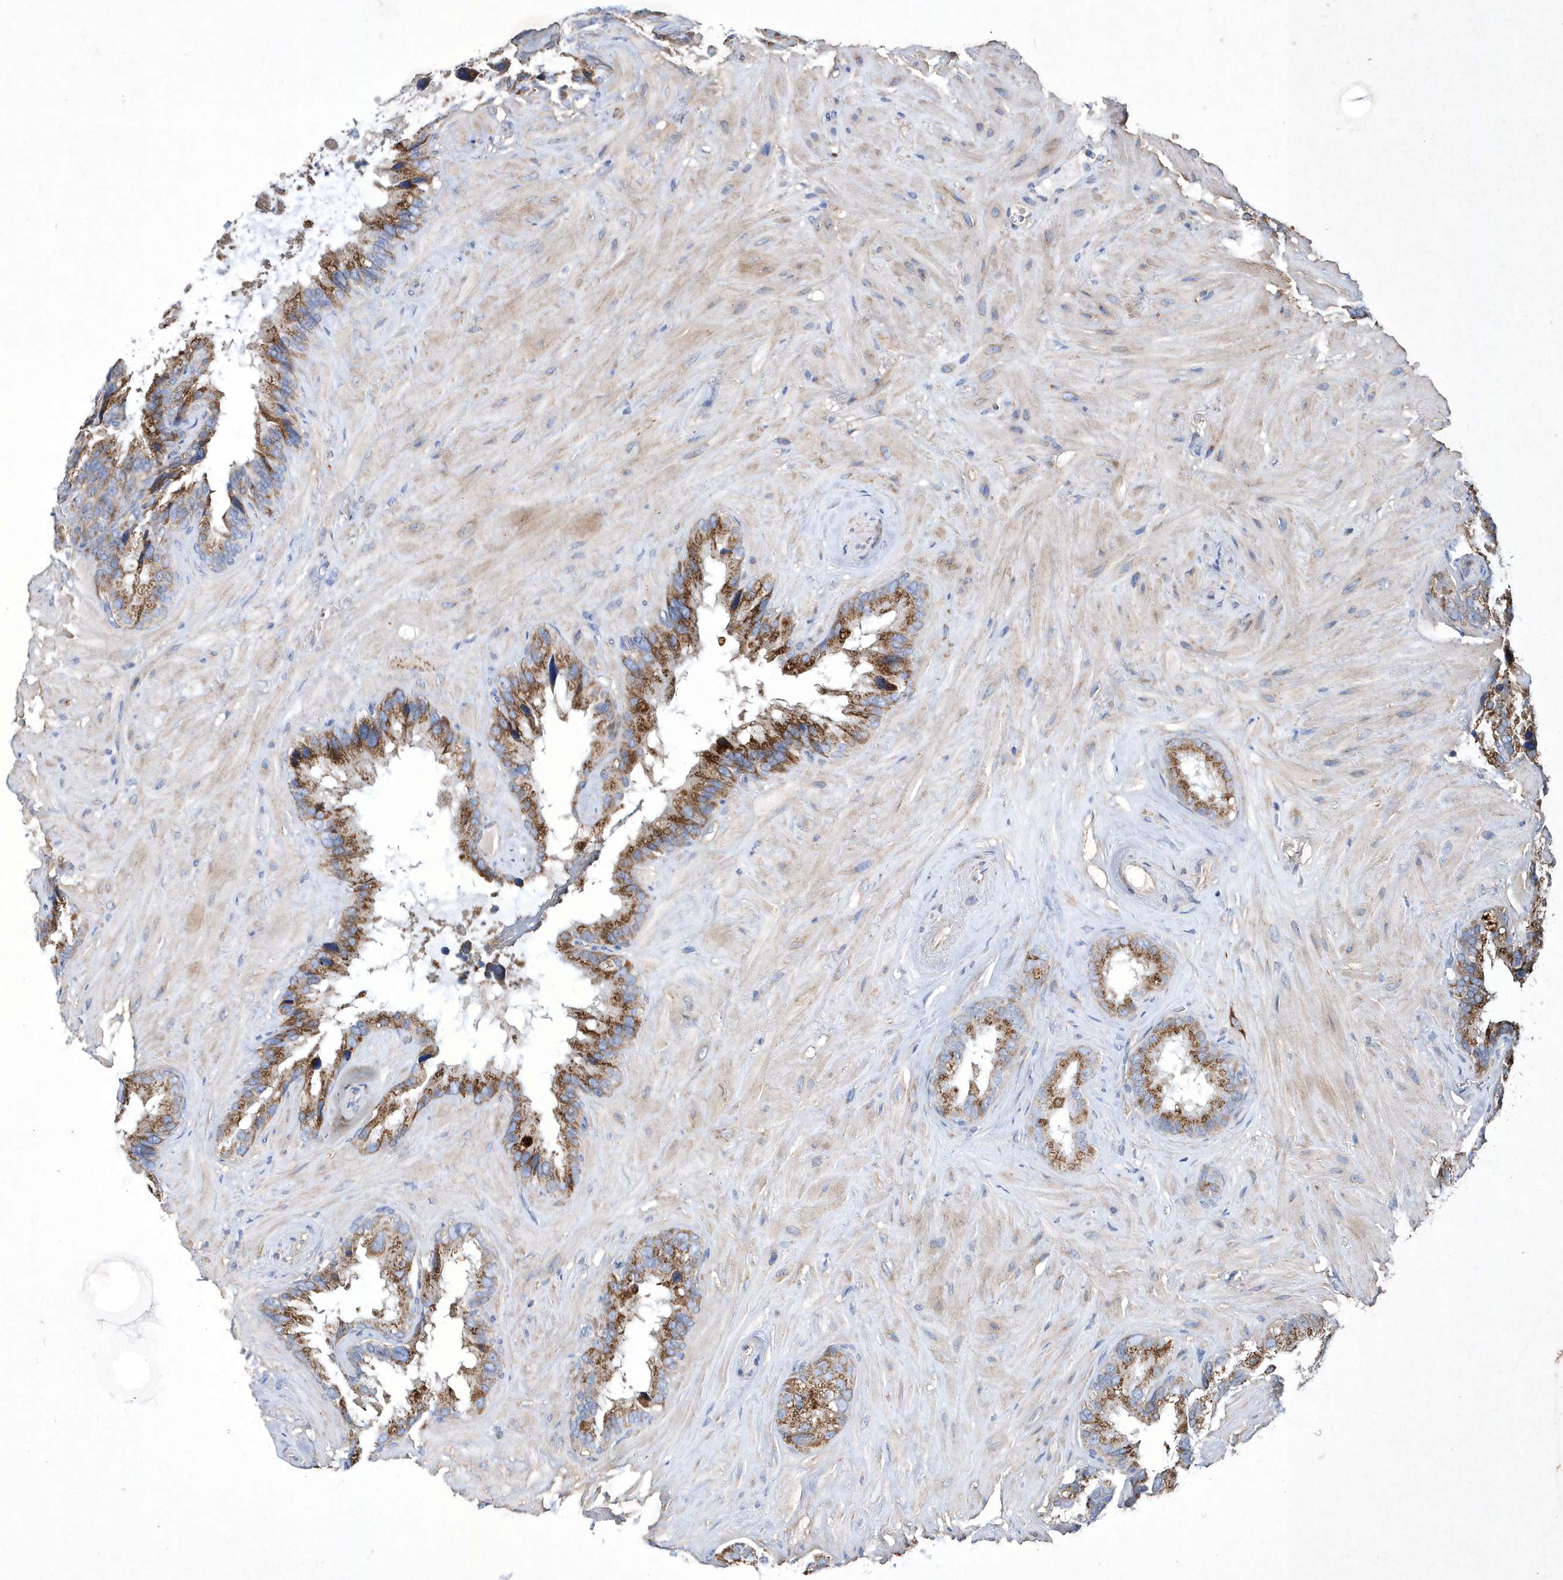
{"staining": {"intensity": "moderate", "quantity": ">75%", "location": "cytoplasmic/membranous"}, "tissue": "seminal vesicle", "cell_type": "Glandular cells", "image_type": "normal", "snomed": [{"axis": "morphology", "description": "Normal tissue, NOS"}, {"axis": "topography", "description": "Prostate"}, {"axis": "topography", "description": "Seminal veicle"}], "caption": "High-power microscopy captured an IHC image of normal seminal vesicle, revealing moderate cytoplasmic/membranous positivity in approximately >75% of glandular cells.", "gene": "METTL8", "patient": {"sex": "male", "age": 68}}